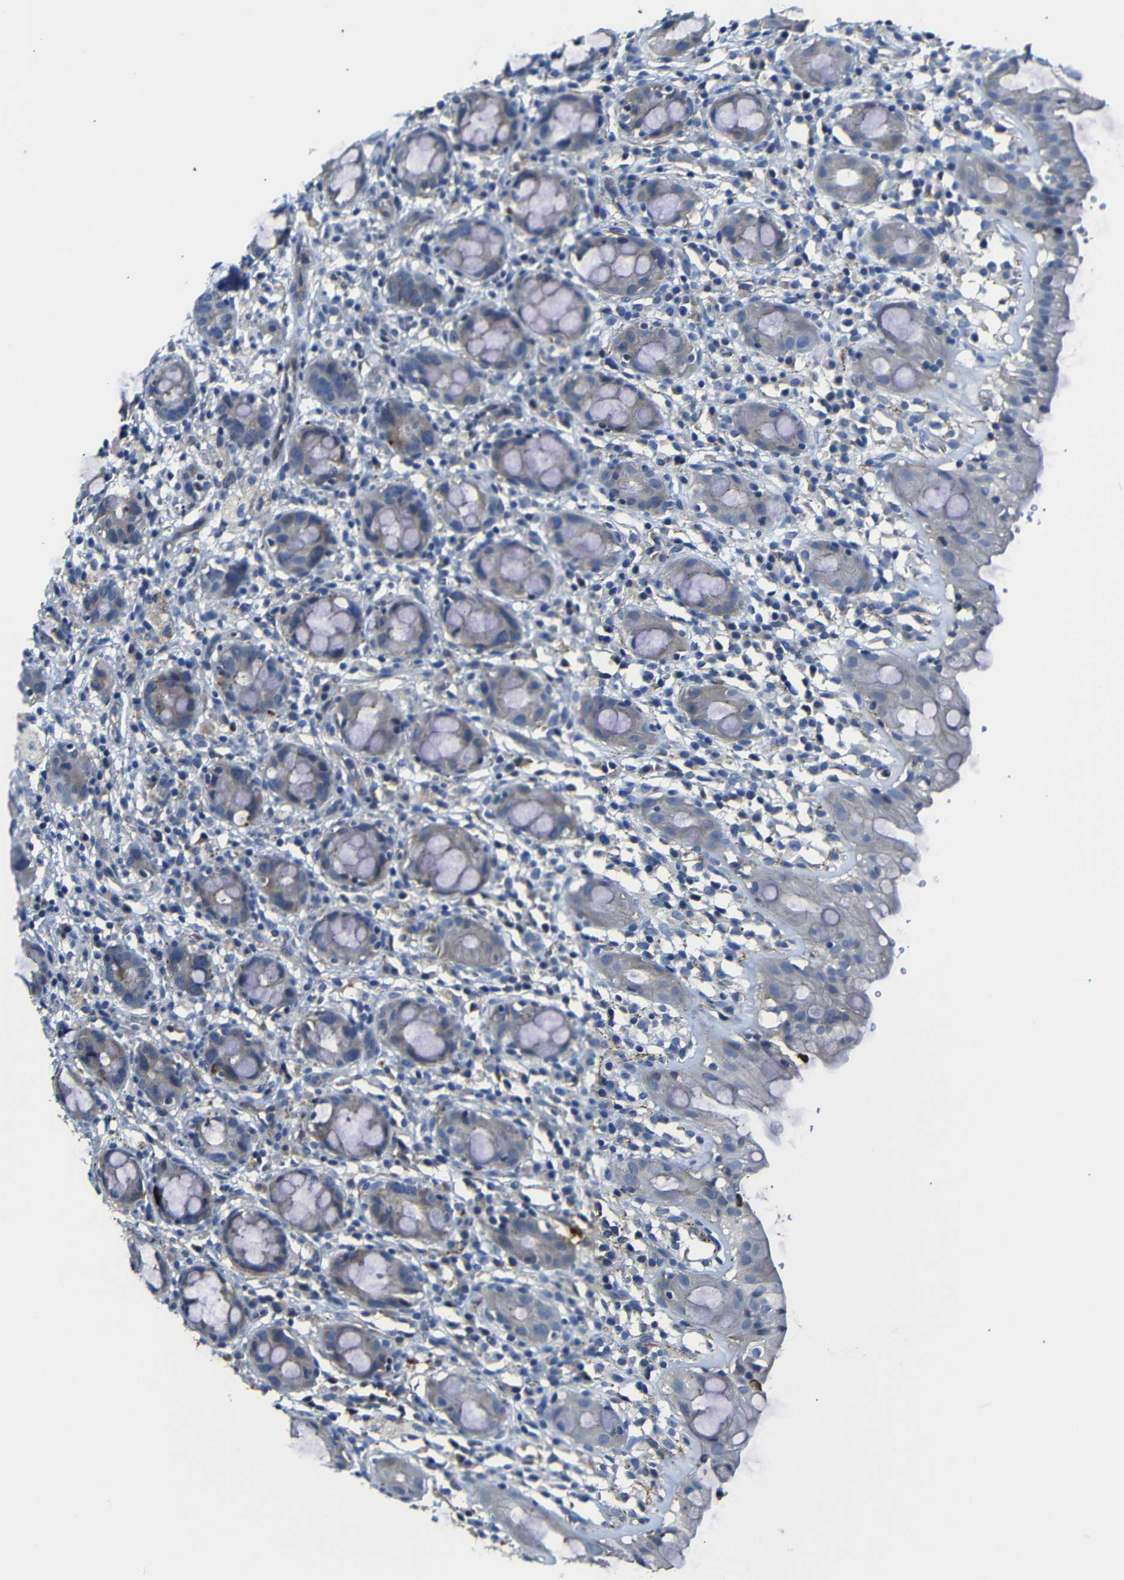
{"staining": {"intensity": "weak", "quantity": "<25%", "location": "cytoplasmic/membranous"}, "tissue": "rectum", "cell_type": "Glandular cells", "image_type": "normal", "snomed": [{"axis": "morphology", "description": "Normal tissue, NOS"}, {"axis": "topography", "description": "Rectum"}], "caption": "Protein analysis of benign rectum demonstrates no significant positivity in glandular cells. (Stains: DAB immunohistochemistry with hematoxylin counter stain, Microscopy: brightfield microscopy at high magnification).", "gene": "AFDN", "patient": {"sex": "male", "age": 44}}